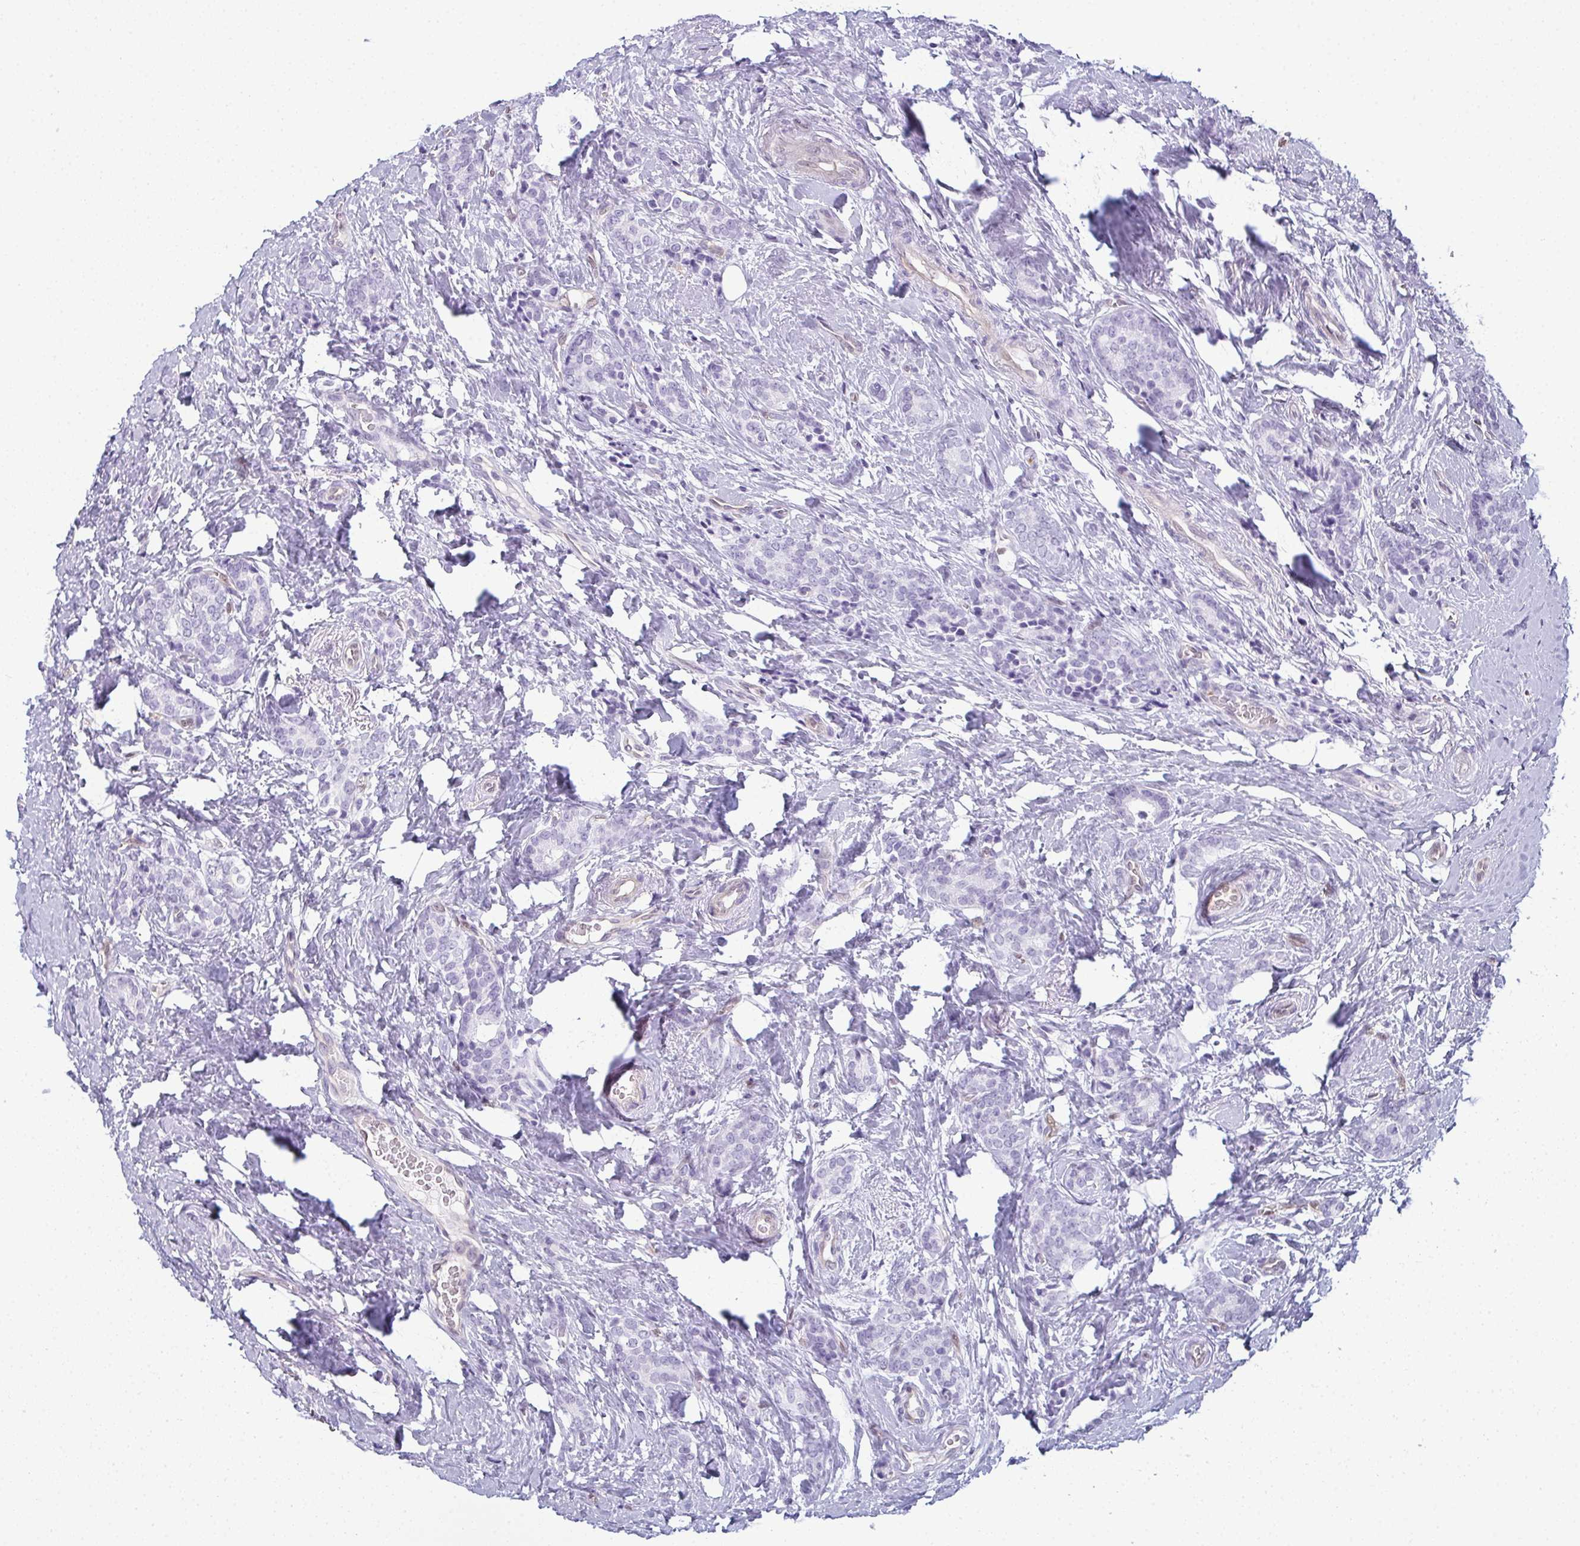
{"staining": {"intensity": "negative", "quantity": "none", "location": "none"}, "tissue": "breast cancer", "cell_type": "Tumor cells", "image_type": "cancer", "snomed": [{"axis": "morphology", "description": "Normal tissue, NOS"}, {"axis": "morphology", "description": "Duct carcinoma"}, {"axis": "topography", "description": "Breast"}], "caption": "This micrograph is of infiltrating ductal carcinoma (breast) stained with IHC to label a protein in brown with the nuclei are counter-stained blue. There is no positivity in tumor cells.", "gene": "CDA", "patient": {"sex": "female", "age": 77}}